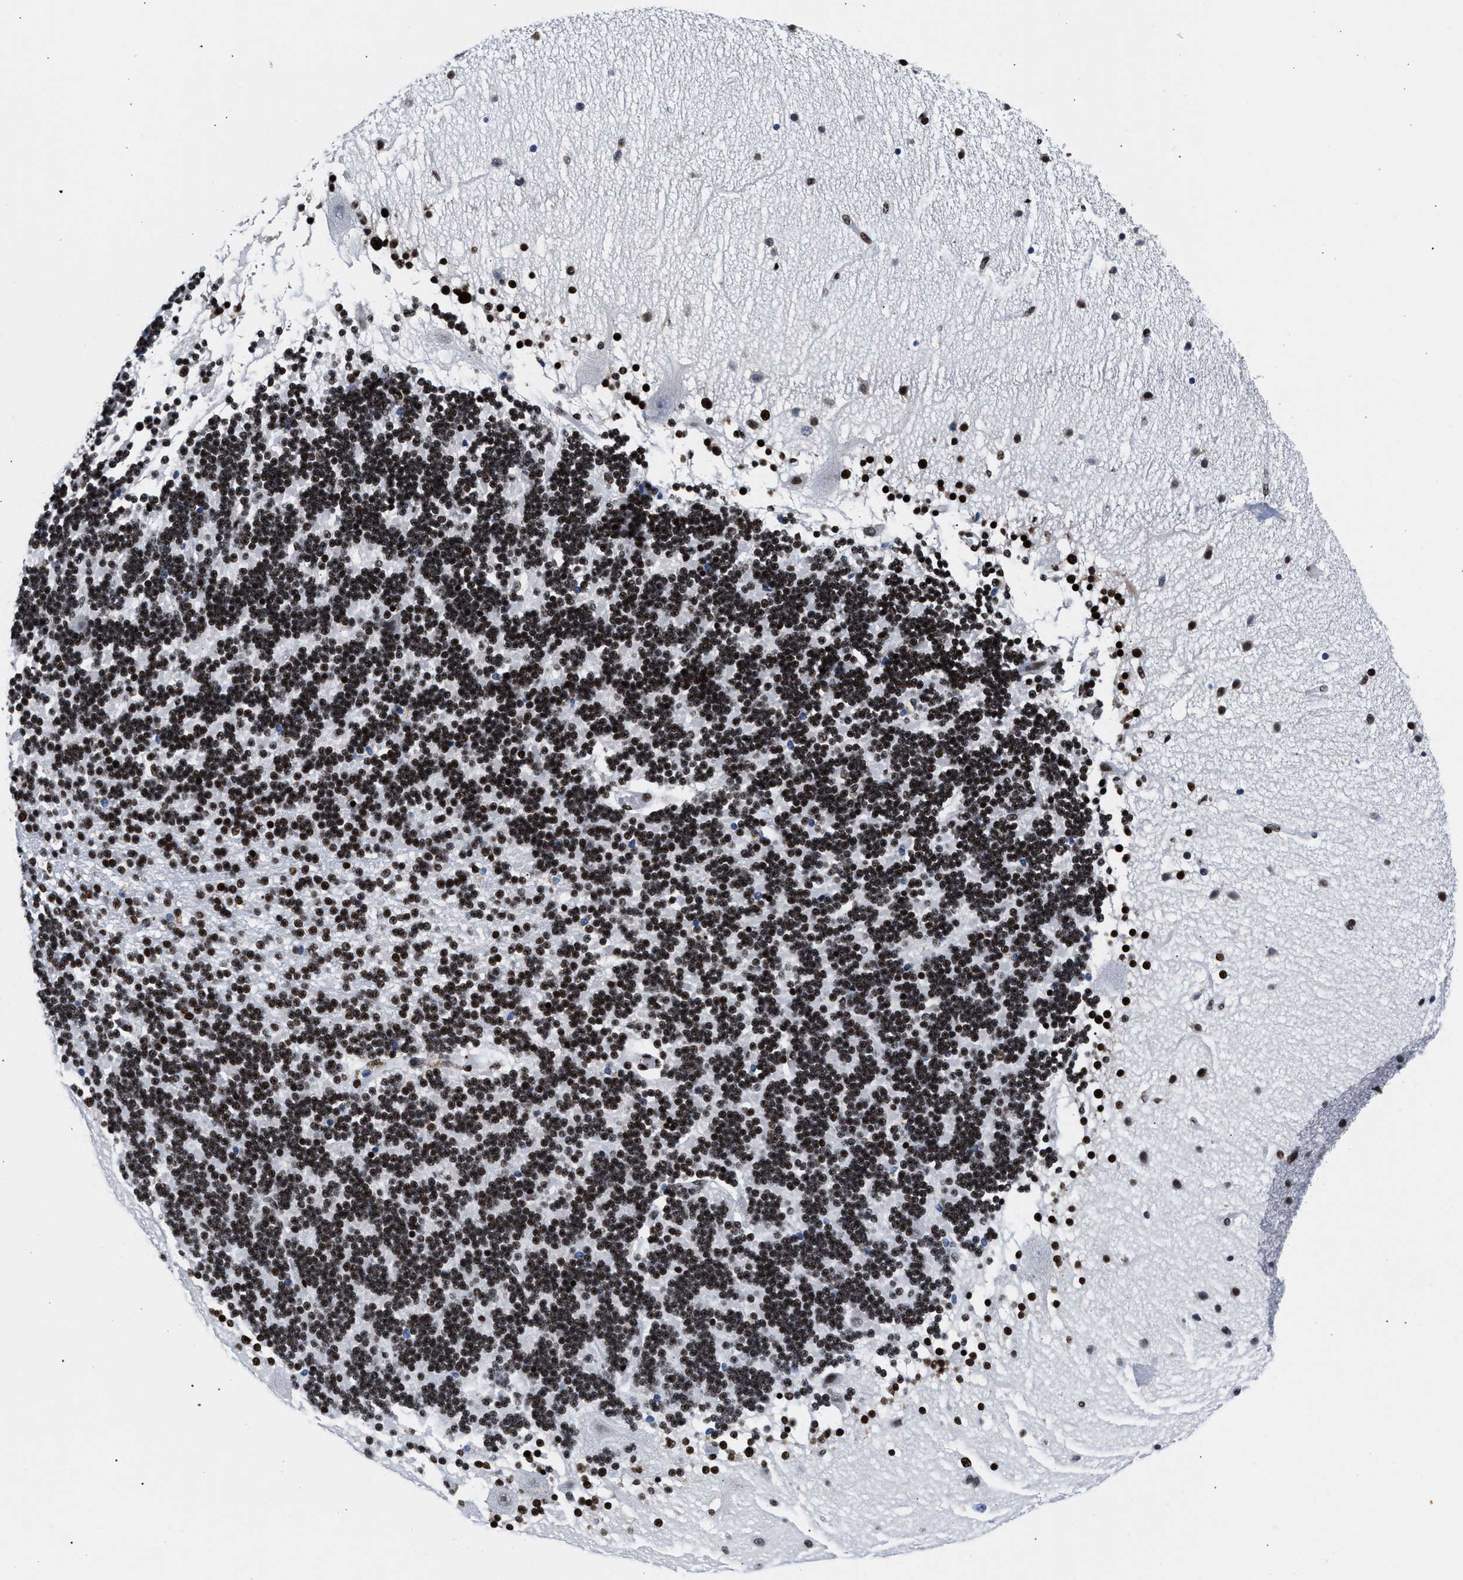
{"staining": {"intensity": "strong", "quantity": ">75%", "location": "nuclear"}, "tissue": "cerebellum", "cell_type": "Cells in granular layer", "image_type": "normal", "snomed": [{"axis": "morphology", "description": "Normal tissue, NOS"}, {"axis": "topography", "description": "Cerebellum"}], "caption": "Immunohistochemistry of unremarkable cerebellum displays high levels of strong nuclear positivity in approximately >75% of cells in granular layer.", "gene": "RAD21", "patient": {"sex": "female", "age": 54}}